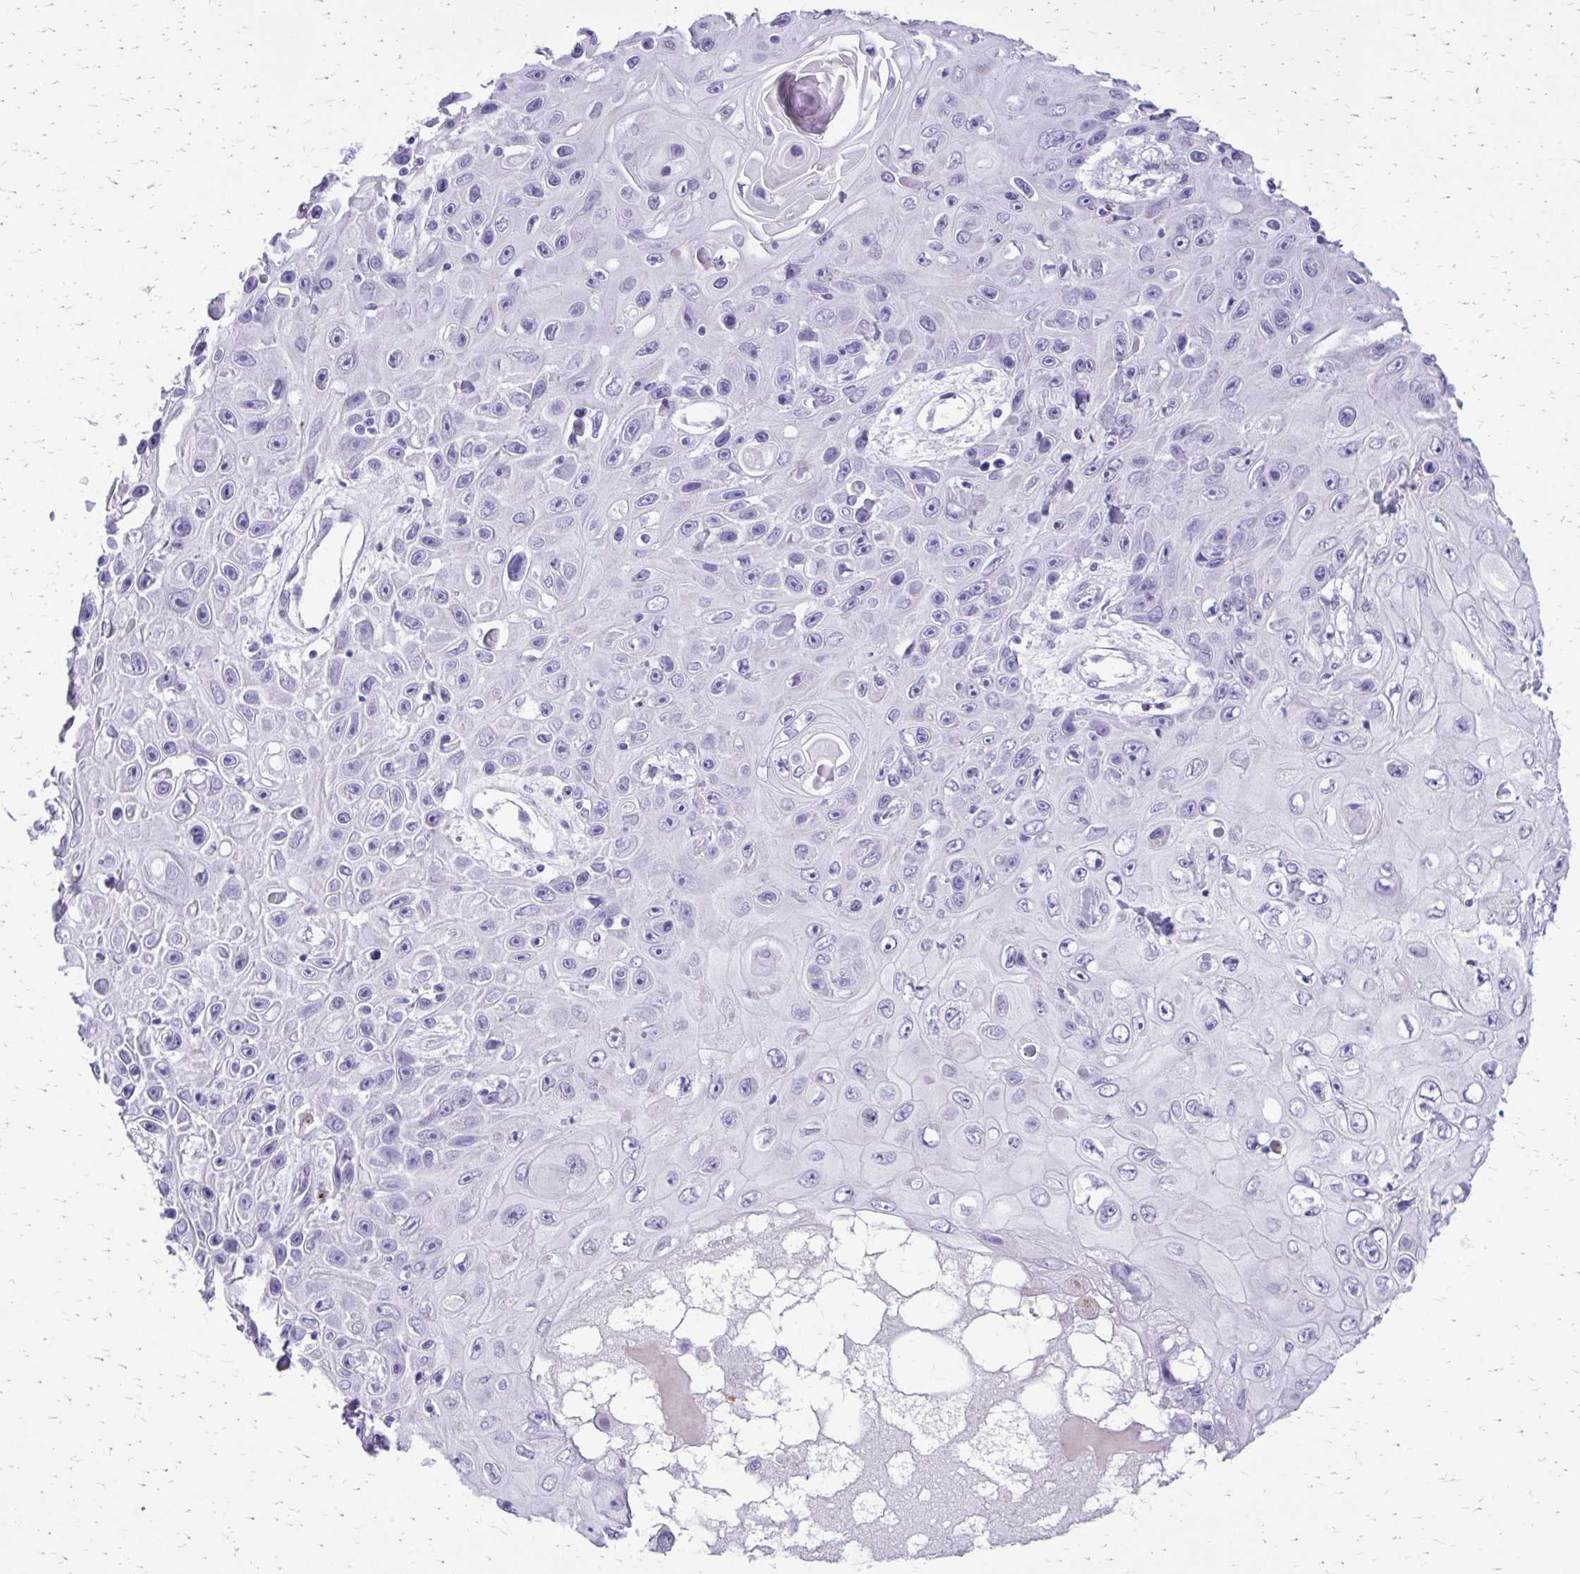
{"staining": {"intensity": "negative", "quantity": "none", "location": "none"}, "tissue": "skin cancer", "cell_type": "Tumor cells", "image_type": "cancer", "snomed": [{"axis": "morphology", "description": "Squamous cell carcinoma, NOS"}, {"axis": "topography", "description": "Skin"}], "caption": "DAB (3,3'-diaminobenzidine) immunohistochemical staining of skin cancer (squamous cell carcinoma) demonstrates no significant positivity in tumor cells.", "gene": "SATL1", "patient": {"sex": "male", "age": 82}}